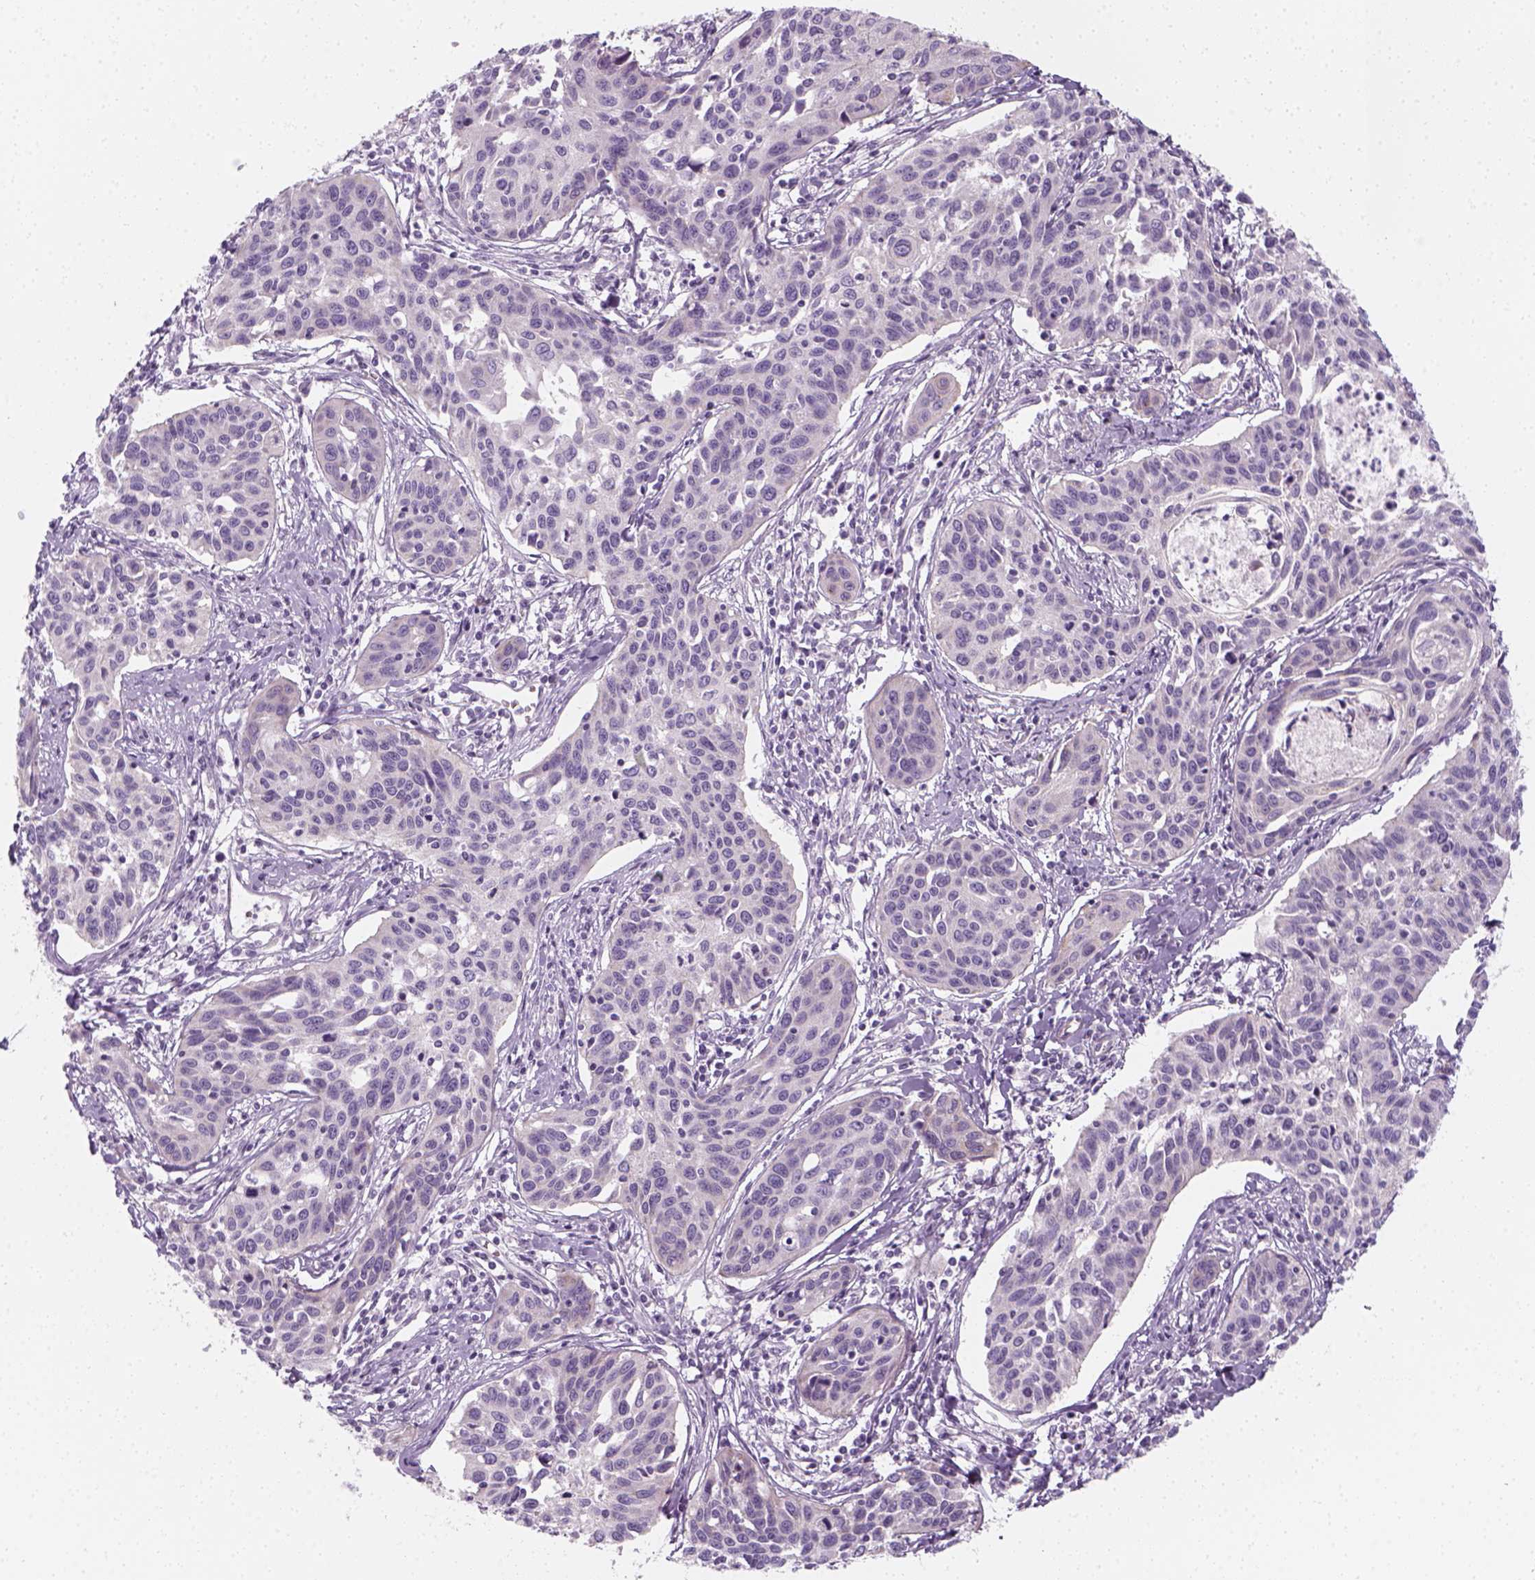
{"staining": {"intensity": "negative", "quantity": "none", "location": "none"}, "tissue": "cervical cancer", "cell_type": "Tumor cells", "image_type": "cancer", "snomed": [{"axis": "morphology", "description": "Squamous cell carcinoma, NOS"}, {"axis": "topography", "description": "Cervix"}], "caption": "IHC image of neoplastic tissue: cervical cancer (squamous cell carcinoma) stained with DAB (3,3'-diaminobenzidine) exhibits no significant protein staining in tumor cells.", "gene": "PRAME", "patient": {"sex": "female", "age": 31}}